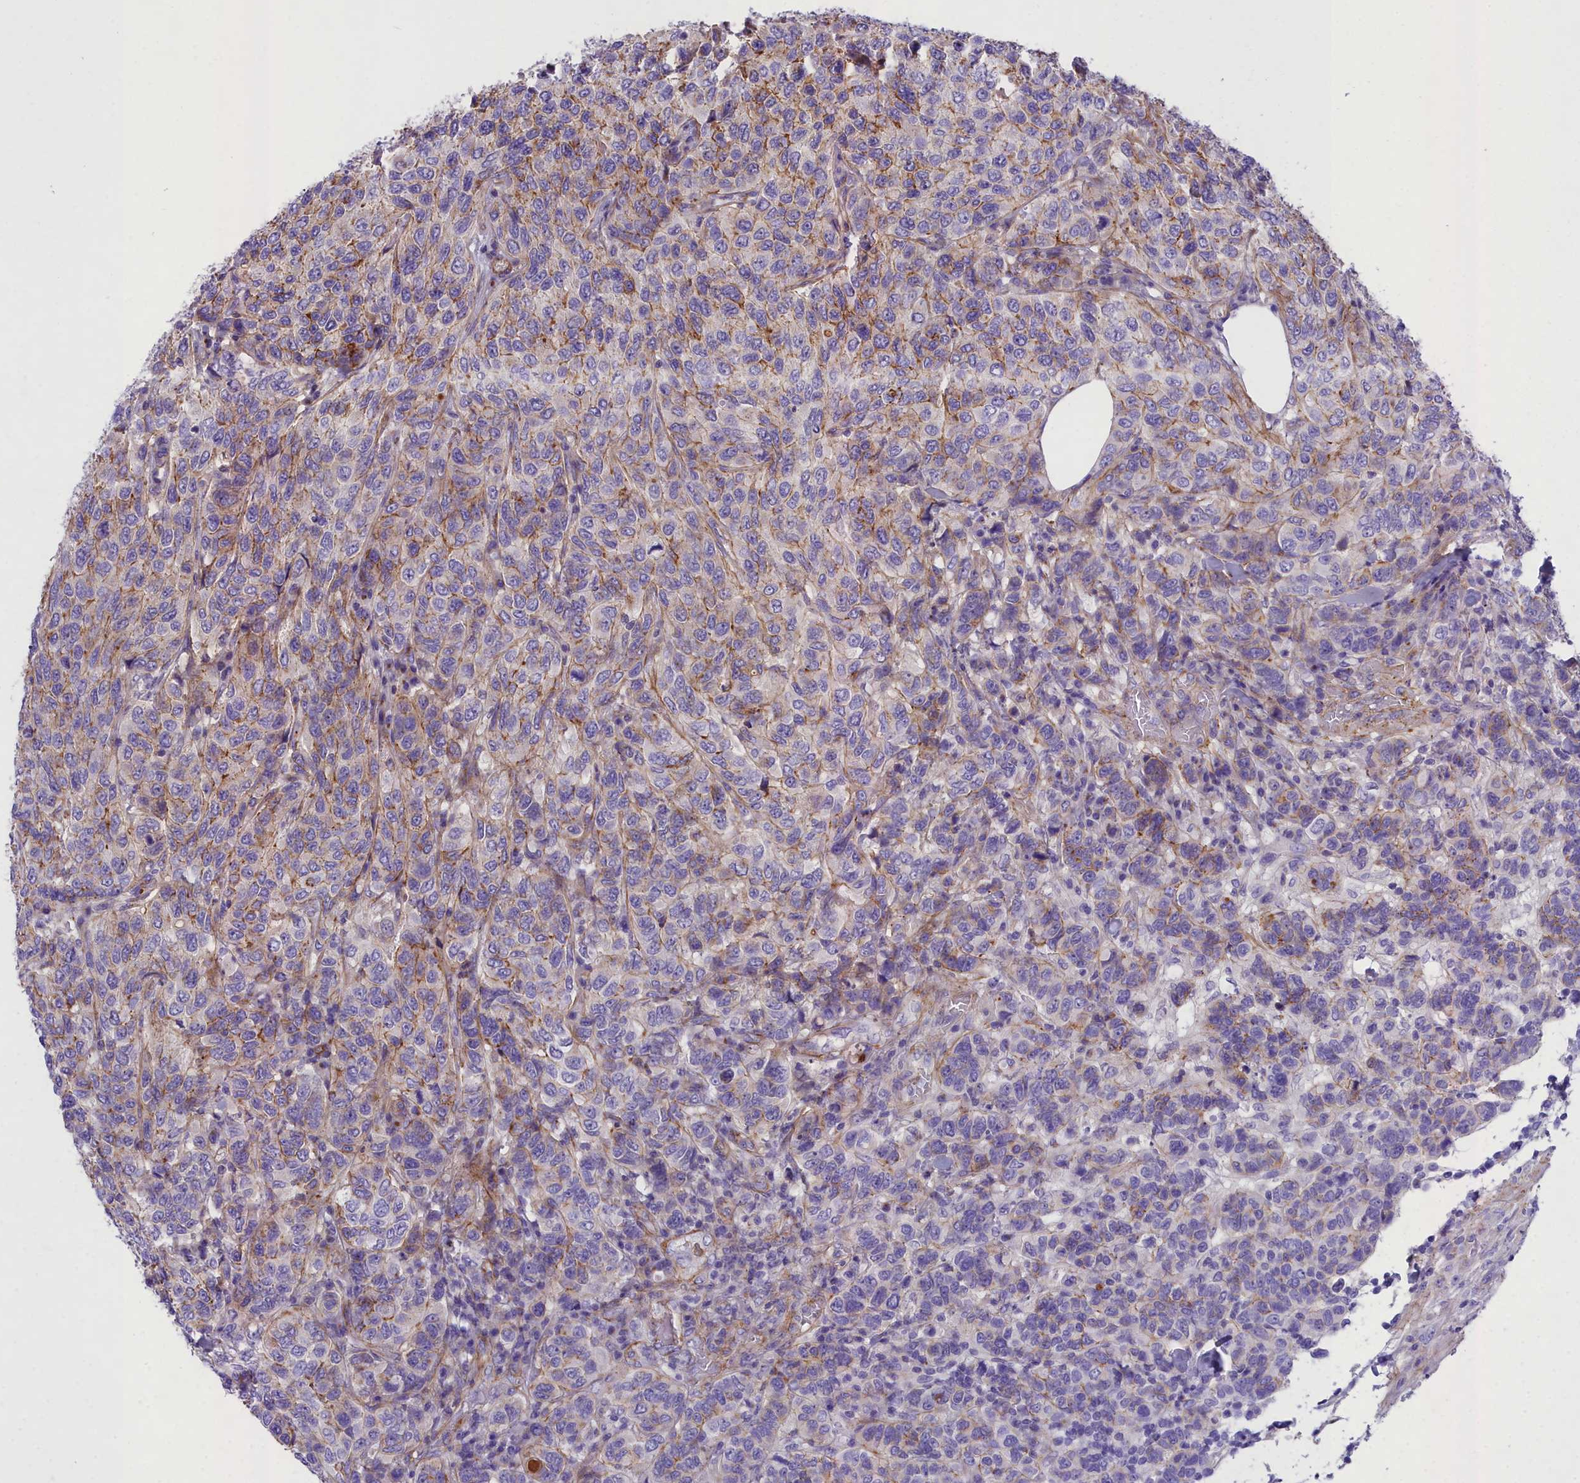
{"staining": {"intensity": "moderate", "quantity": "<25%", "location": "cytoplasmic/membranous"}, "tissue": "breast cancer", "cell_type": "Tumor cells", "image_type": "cancer", "snomed": [{"axis": "morphology", "description": "Duct carcinoma"}, {"axis": "topography", "description": "Breast"}], "caption": "About <25% of tumor cells in breast cancer (invasive ductal carcinoma) demonstrate moderate cytoplasmic/membranous protein expression as visualized by brown immunohistochemical staining.", "gene": "GFRA1", "patient": {"sex": "female", "age": 55}}